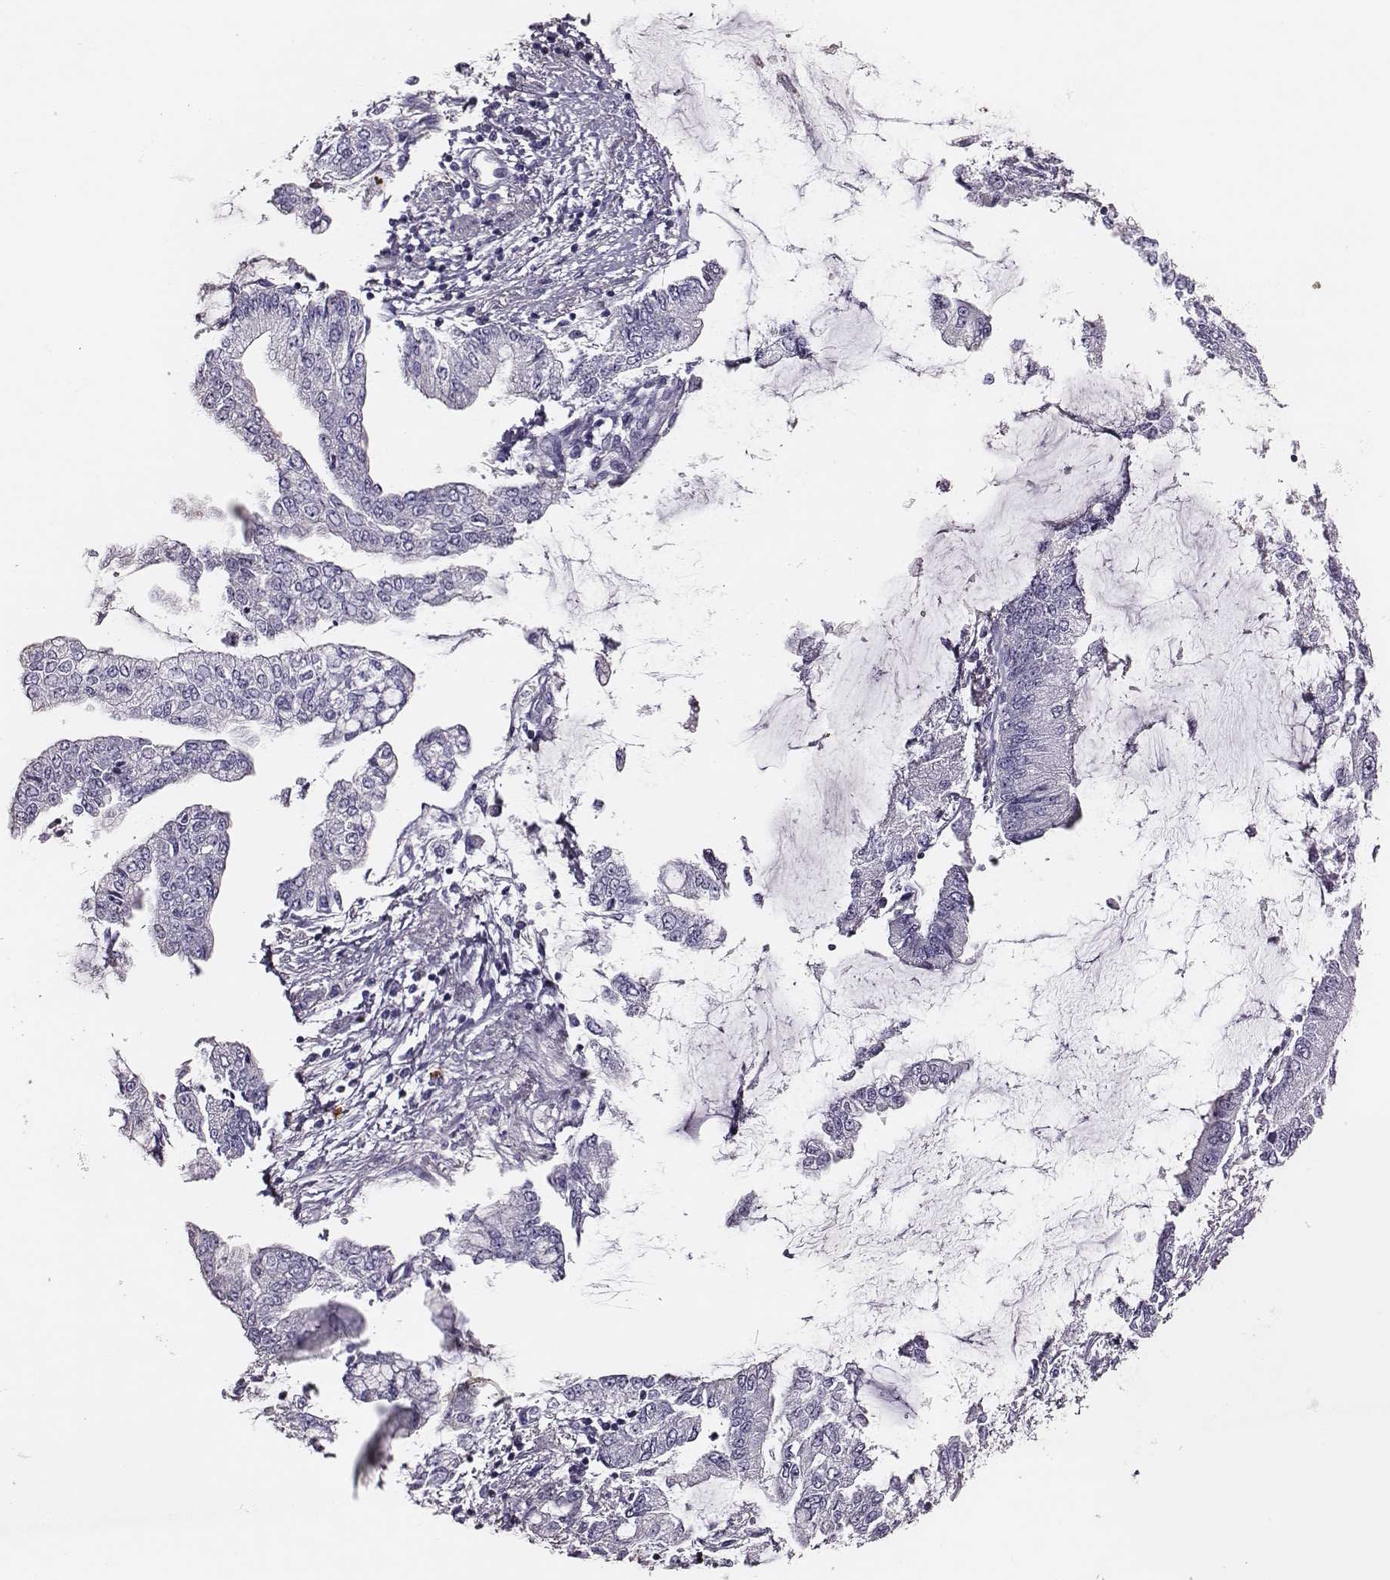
{"staining": {"intensity": "negative", "quantity": "none", "location": "none"}, "tissue": "stomach cancer", "cell_type": "Tumor cells", "image_type": "cancer", "snomed": [{"axis": "morphology", "description": "Adenocarcinoma, NOS"}, {"axis": "topography", "description": "Stomach, upper"}], "caption": "DAB (3,3'-diaminobenzidine) immunohistochemical staining of stomach cancer (adenocarcinoma) exhibits no significant positivity in tumor cells. (IHC, brightfield microscopy, high magnification).", "gene": "P2RY10", "patient": {"sex": "female", "age": 74}}